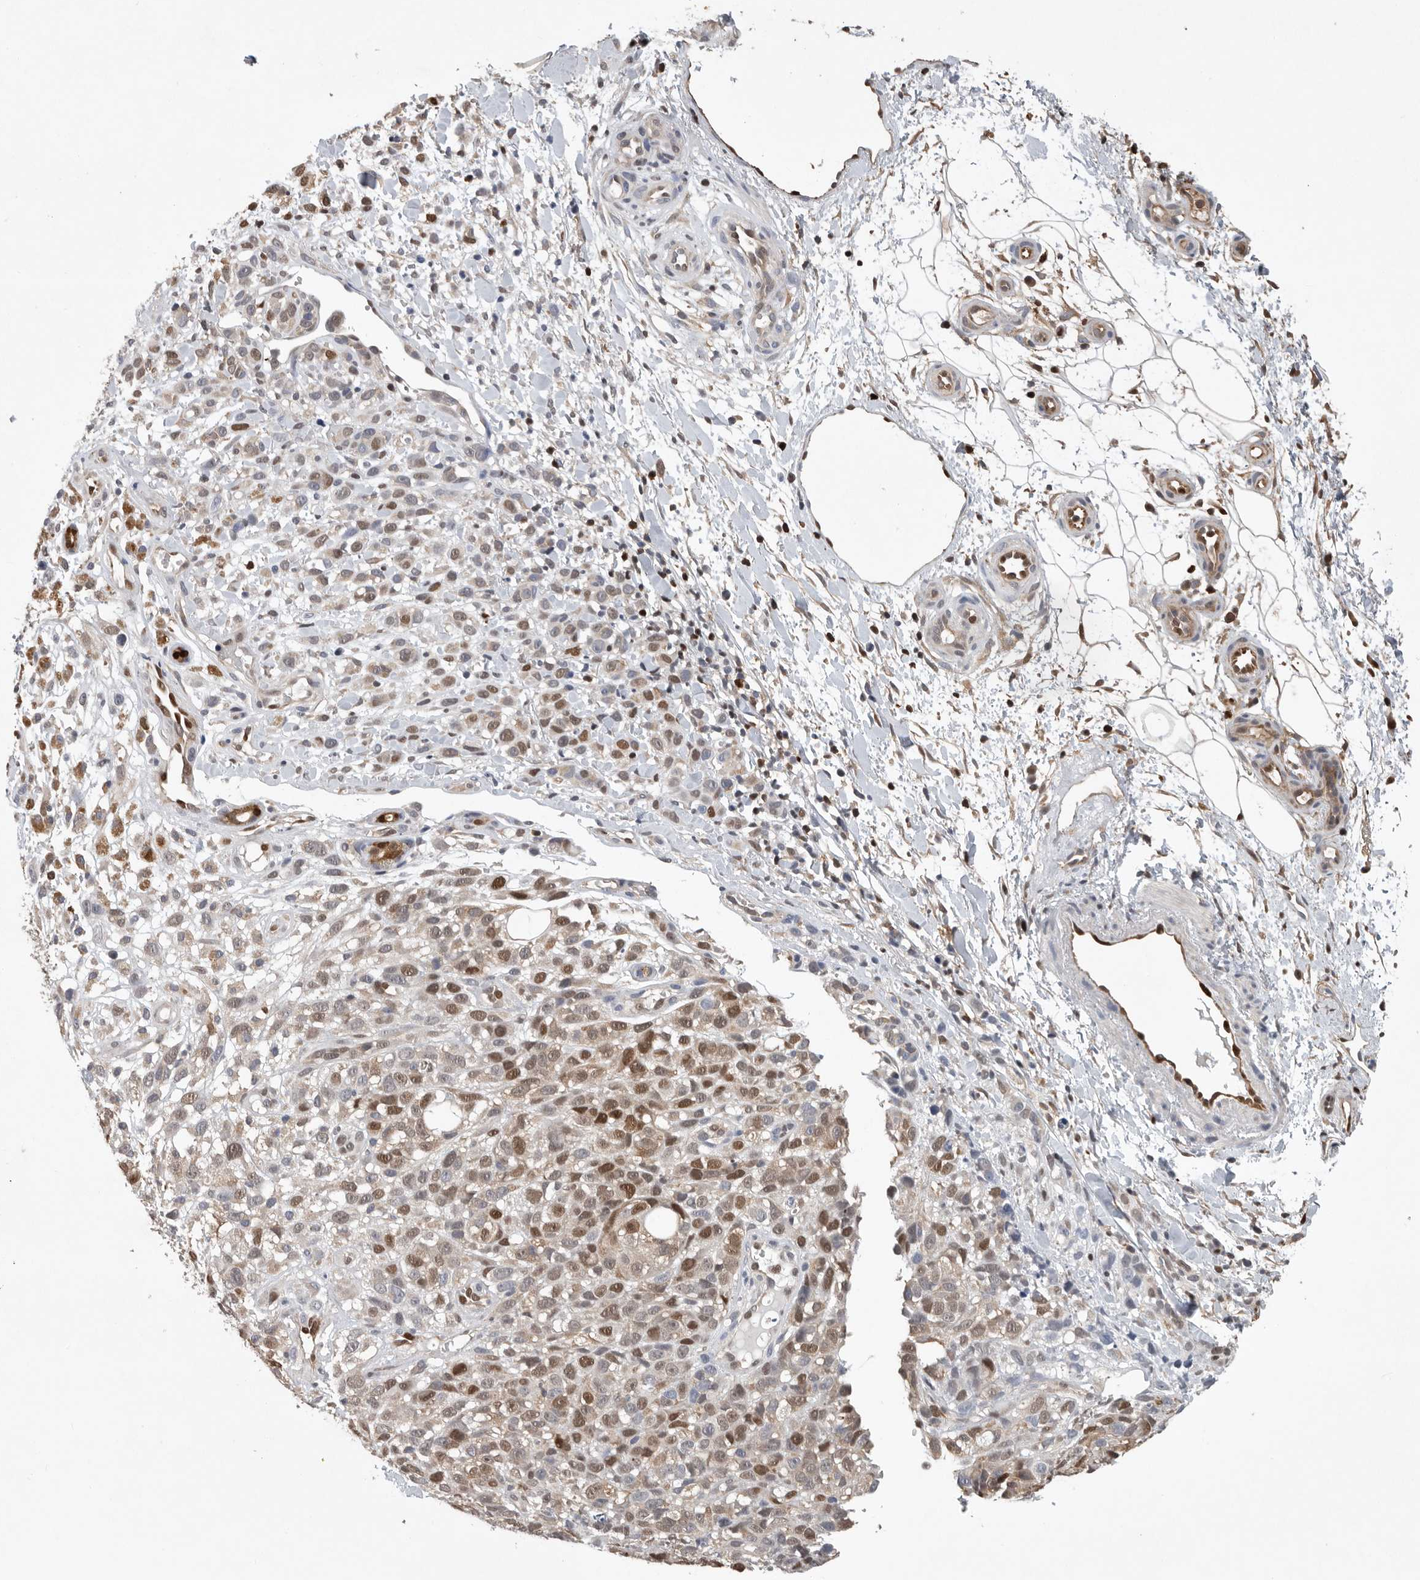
{"staining": {"intensity": "moderate", "quantity": ">75%", "location": "nuclear"}, "tissue": "melanoma", "cell_type": "Tumor cells", "image_type": "cancer", "snomed": [{"axis": "morphology", "description": "Malignant melanoma, Metastatic site"}, {"axis": "topography", "description": "Skin"}], "caption": "Human melanoma stained for a protein (brown) displays moderate nuclear positive positivity in approximately >75% of tumor cells.", "gene": "PDCD4", "patient": {"sex": "female", "age": 72}}